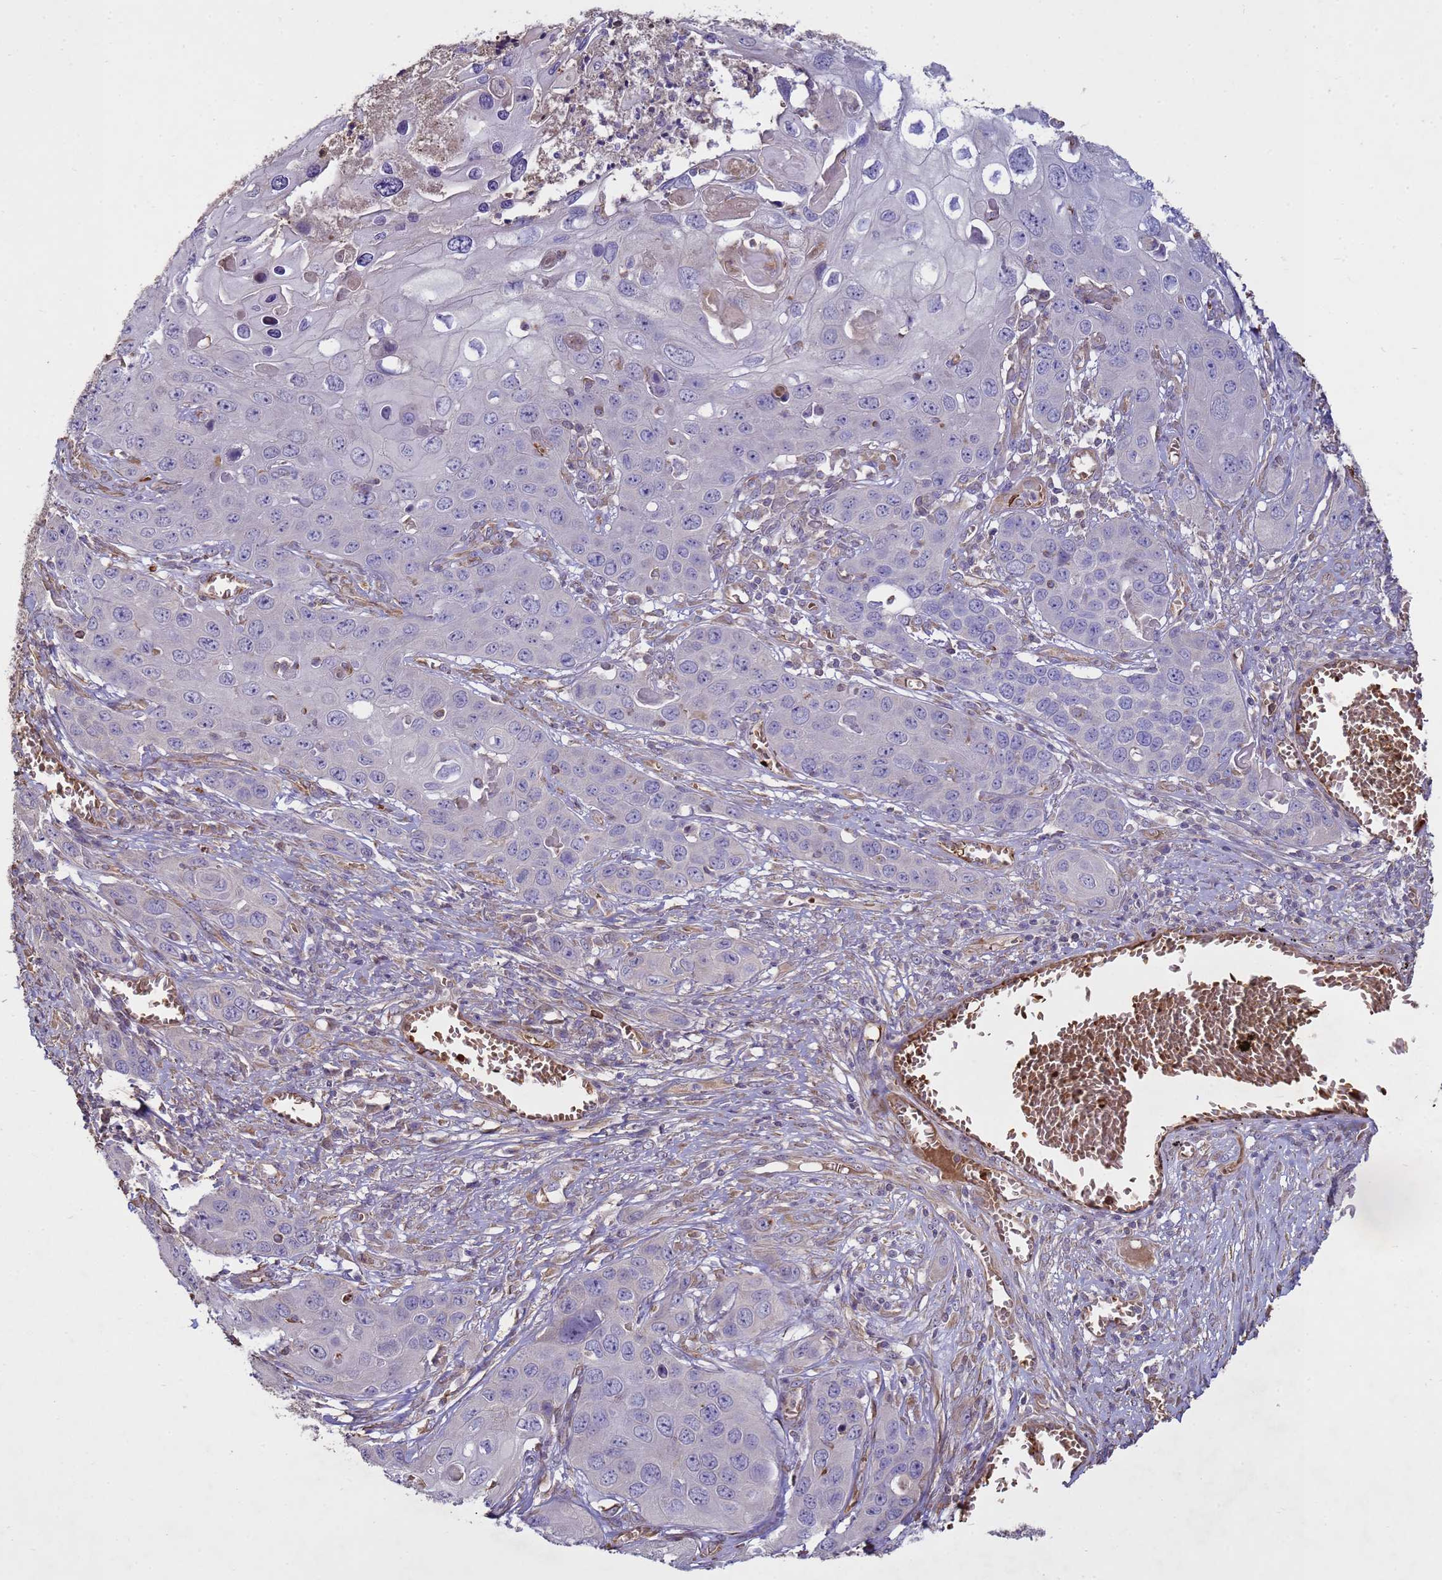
{"staining": {"intensity": "negative", "quantity": "none", "location": "none"}, "tissue": "skin cancer", "cell_type": "Tumor cells", "image_type": "cancer", "snomed": [{"axis": "morphology", "description": "Squamous cell carcinoma, NOS"}, {"axis": "topography", "description": "Skin"}], "caption": "Skin cancer was stained to show a protein in brown. There is no significant expression in tumor cells.", "gene": "SGIP1", "patient": {"sex": "male", "age": 55}}